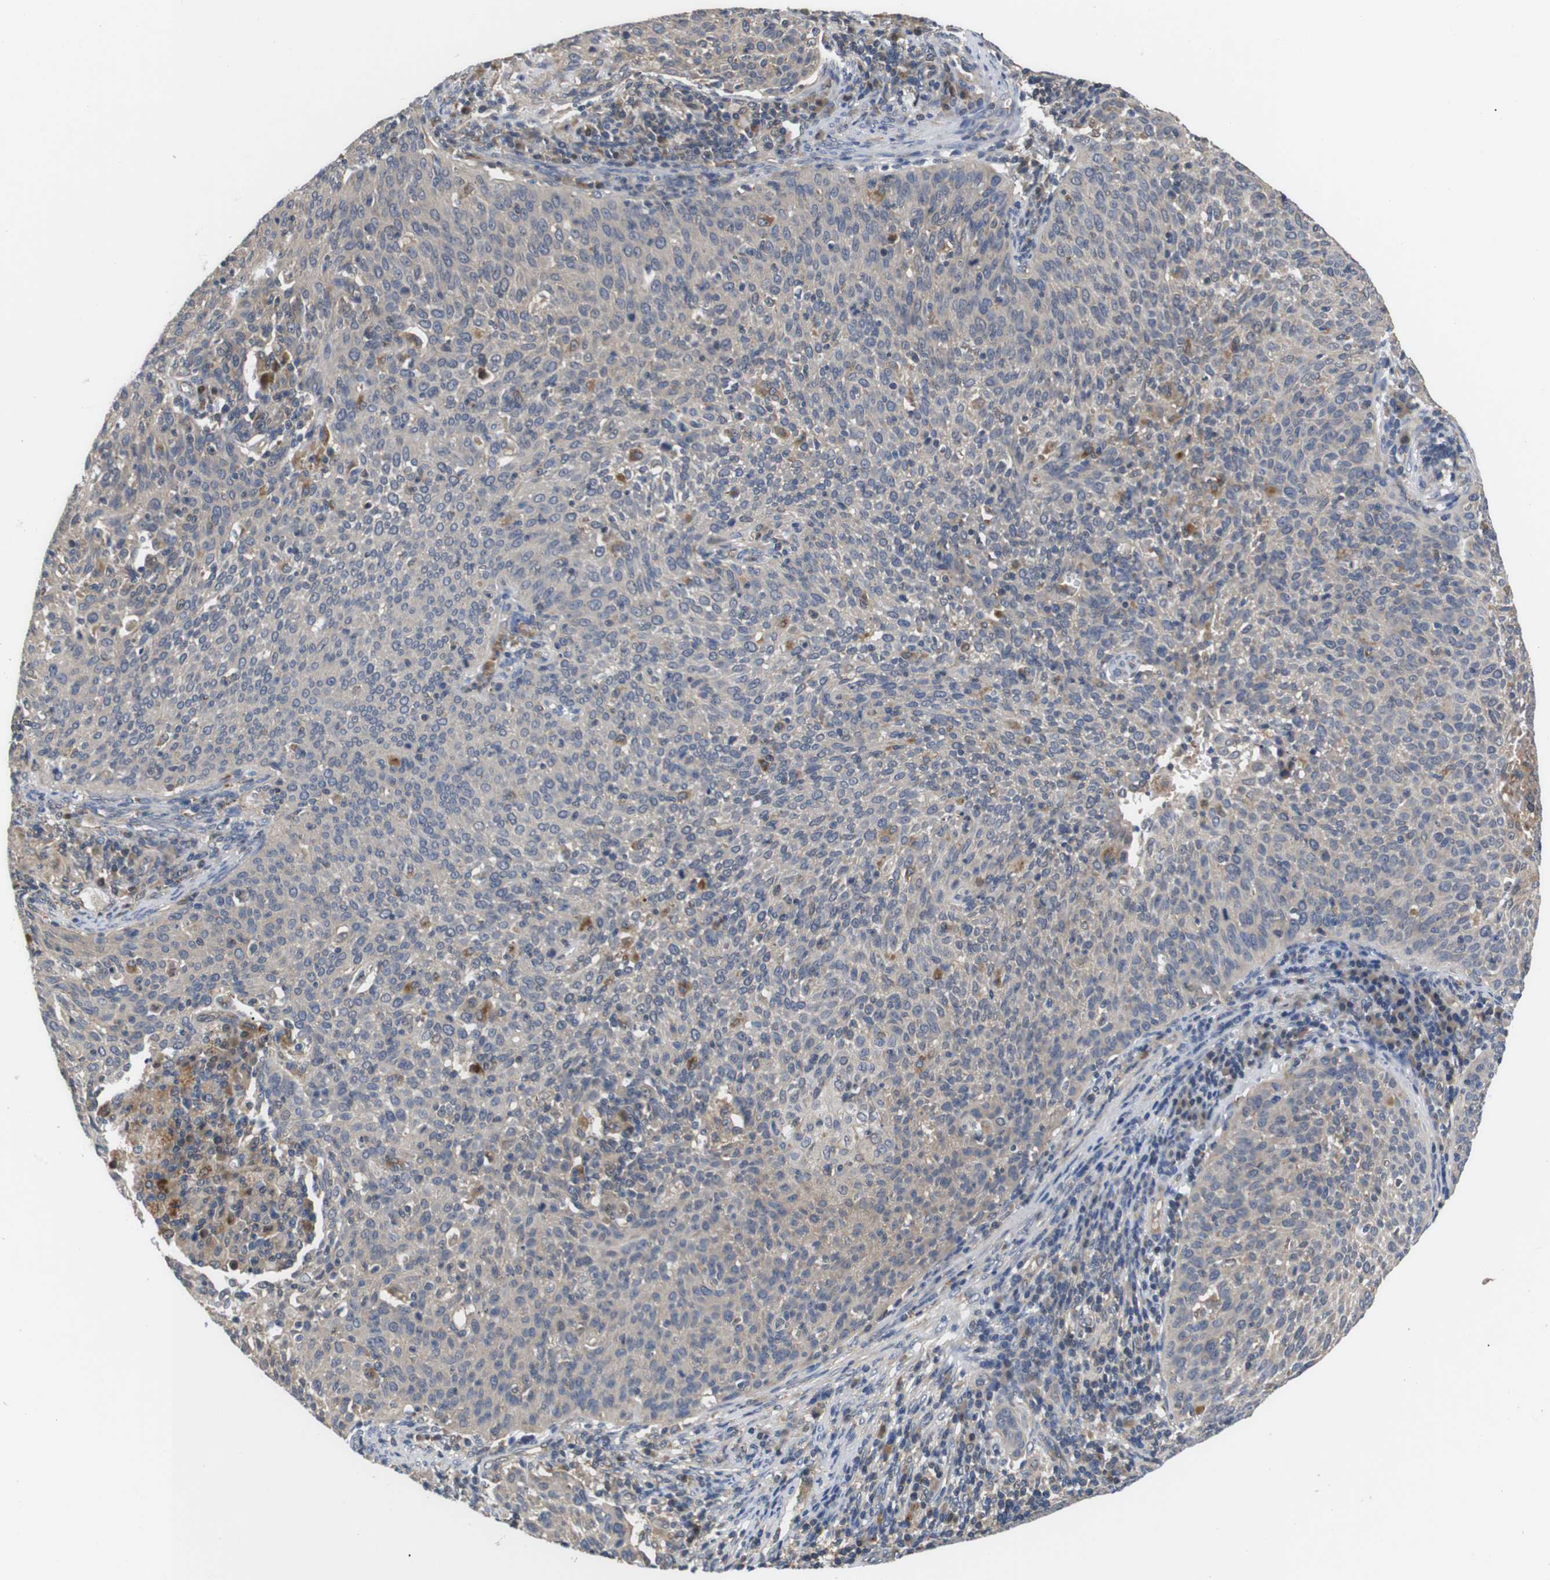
{"staining": {"intensity": "weak", "quantity": ">75%", "location": "cytoplasmic/membranous"}, "tissue": "cervical cancer", "cell_type": "Tumor cells", "image_type": "cancer", "snomed": [{"axis": "morphology", "description": "Squamous cell carcinoma, NOS"}, {"axis": "topography", "description": "Cervix"}], "caption": "Cervical cancer stained for a protein demonstrates weak cytoplasmic/membranous positivity in tumor cells.", "gene": "DDR1", "patient": {"sex": "female", "age": 38}}